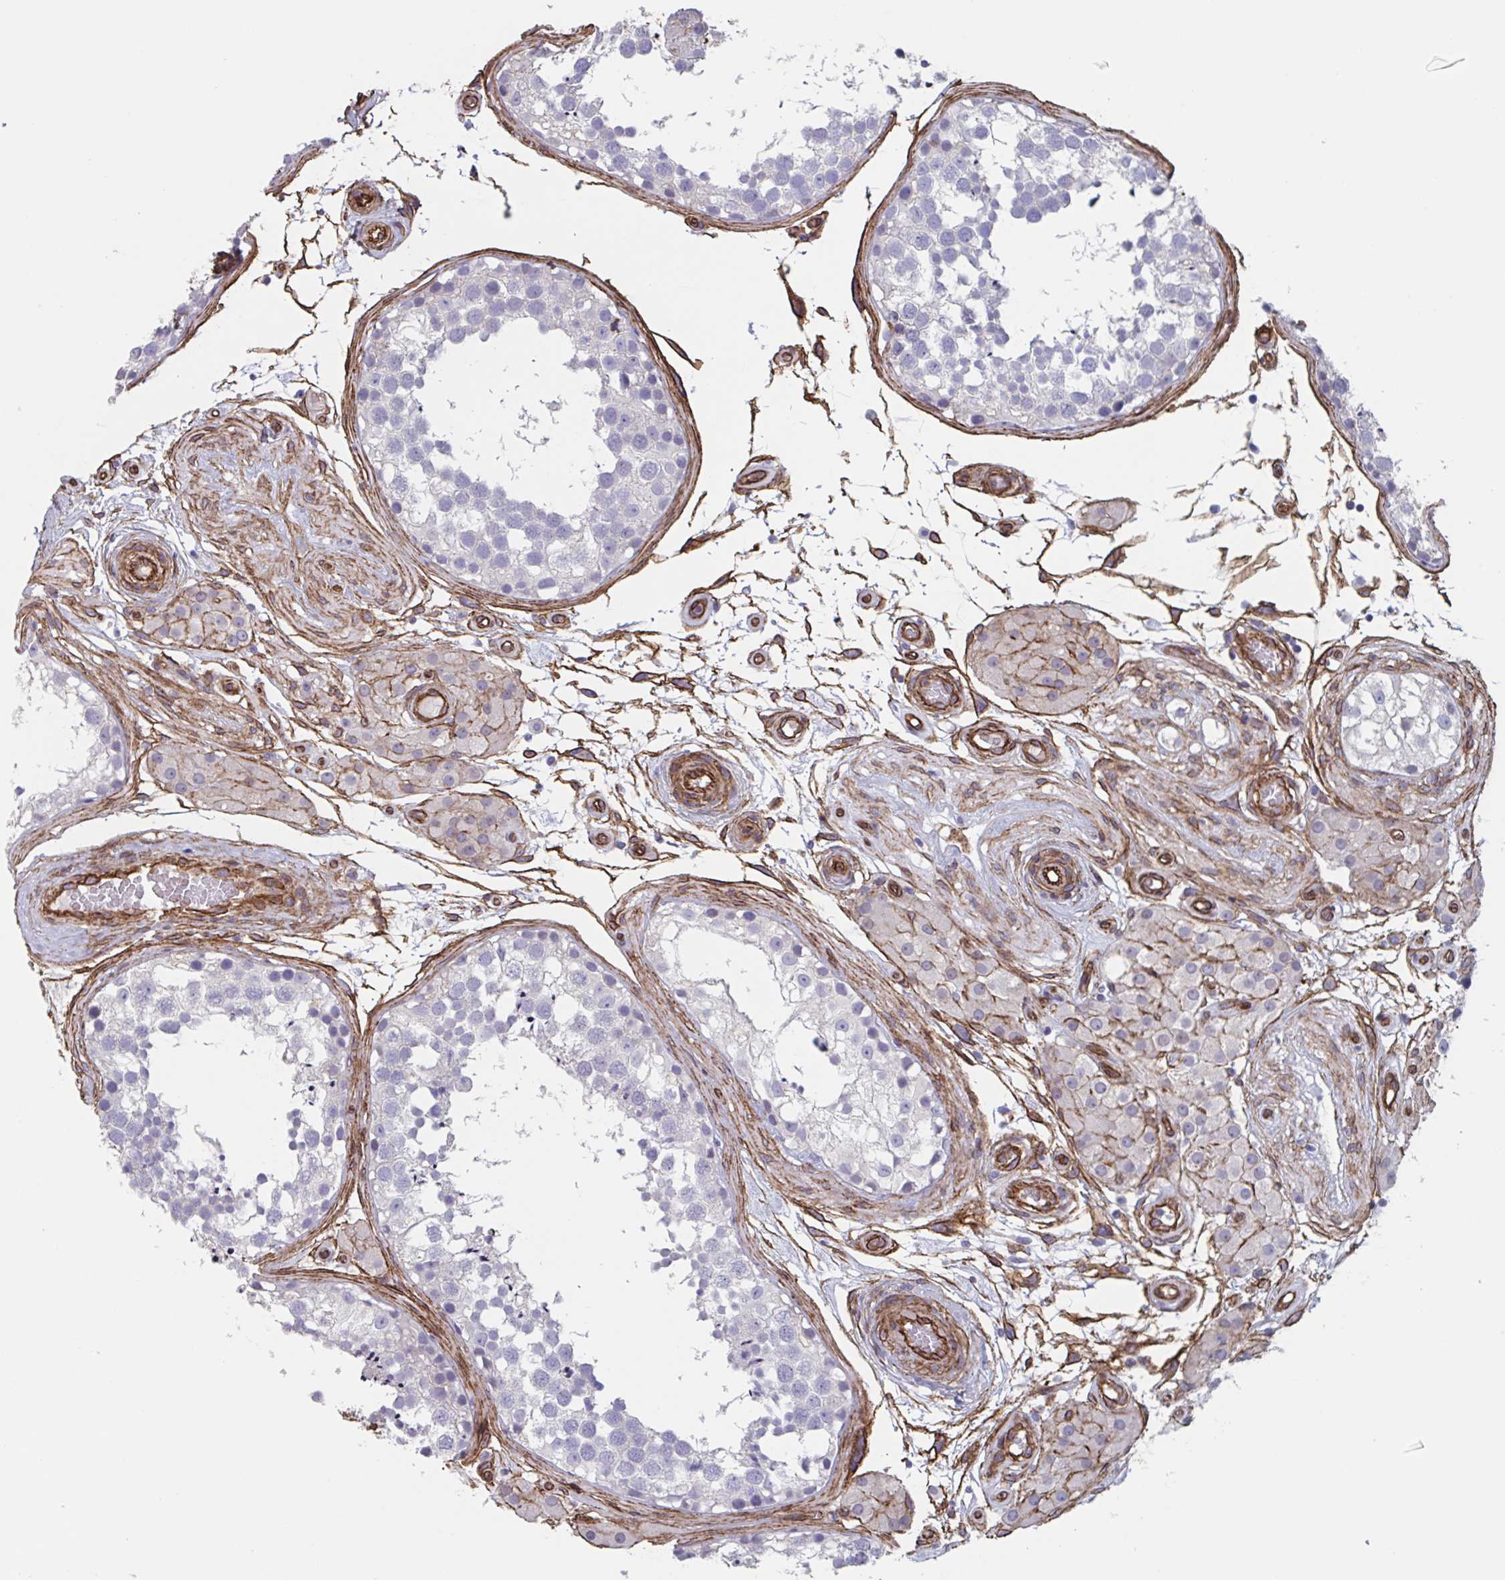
{"staining": {"intensity": "negative", "quantity": "none", "location": "none"}, "tissue": "testis", "cell_type": "Cells in seminiferous ducts", "image_type": "normal", "snomed": [{"axis": "morphology", "description": "Normal tissue, NOS"}, {"axis": "morphology", "description": "Seminoma, NOS"}, {"axis": "topography", "description": "Testis"}], "caption": "The histopathology image shows no staining of cells in seminiferous ducts in normal testis. (DAB immunohistochemistry with hematoxylin counter stain).", "gene": "CITED4", "patient": {"sex": "male", "age": 65}}